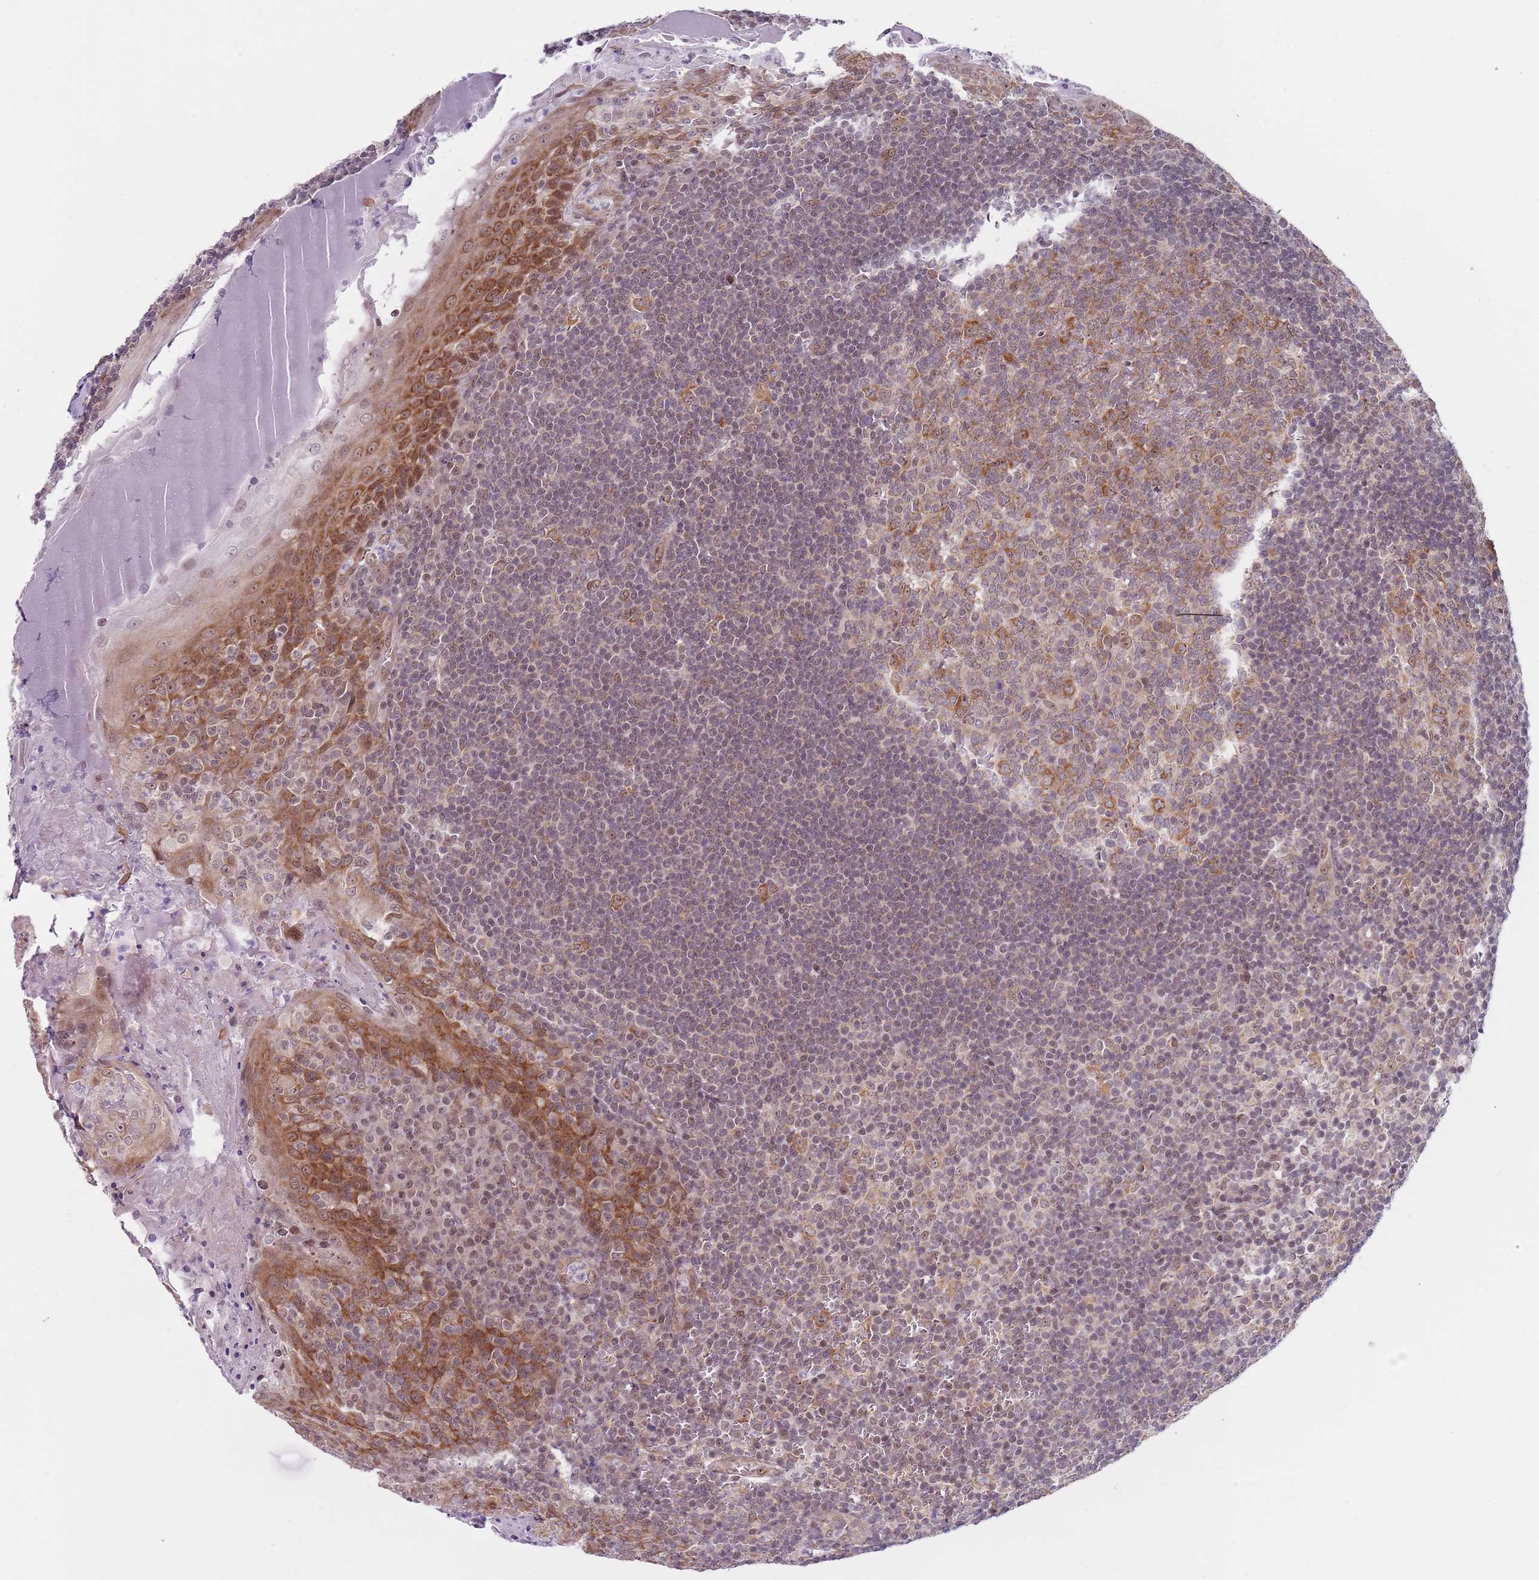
{"staining": {"intensity": "moderate", "quantity": "<25%", "location": "cytoplasmic/membranous"}, "tissue": "tonsil", "cell_type": "Germinal center cells", "image_type": "normal", "snomed": [{"axis": "morphology", "description": "Normal tissue, NOS"}, {"axis": "topography", "description": "Tonsil"}], "caption": "Protein staining of unremarkable tonsil demonstrates moderate cytoplasmic/membranous staining in about <25% of germinal center cells.", "gene": "SLC25A32", "patient": {"sex": "male", "age": 27}}